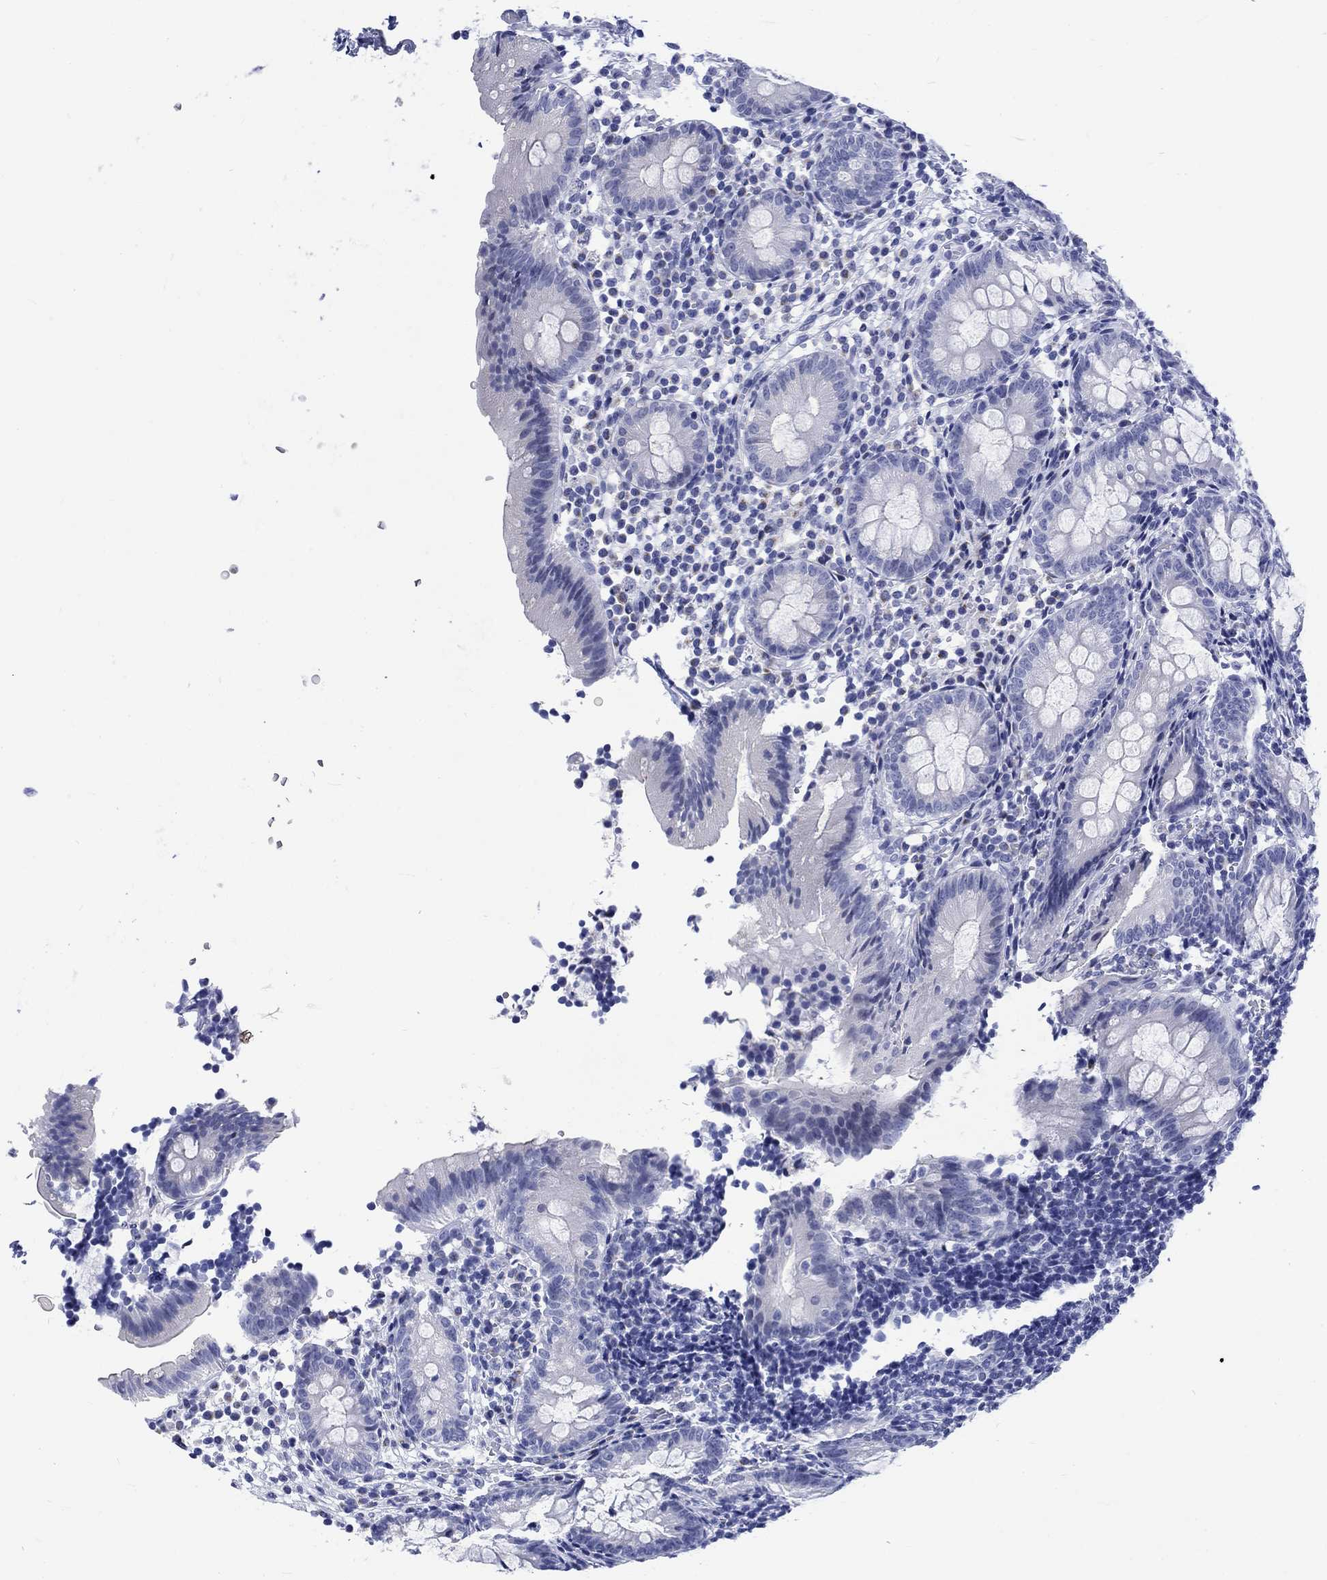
{"staining": {"intensity": "negative", "quantity": "none", "location": "none"}, "tissue": "appendix", "cell_type": "Glandular cells", "image_type": "normal", "snomed": [{"axis": "morphology", "description": "Normal tissue, NOS"}, {"axis": "topography", "description": "Appendix"}], "caption": "The histopathology image reveals no significant staining in glandular cells of appendix. (Stains: DAB immunohistochemistry with hematoxylin counter stain, Microscopy: brightfield microscopy at high magnification).", "gene": "KRT76", "patient": {"sex": "female", "age": 40}}